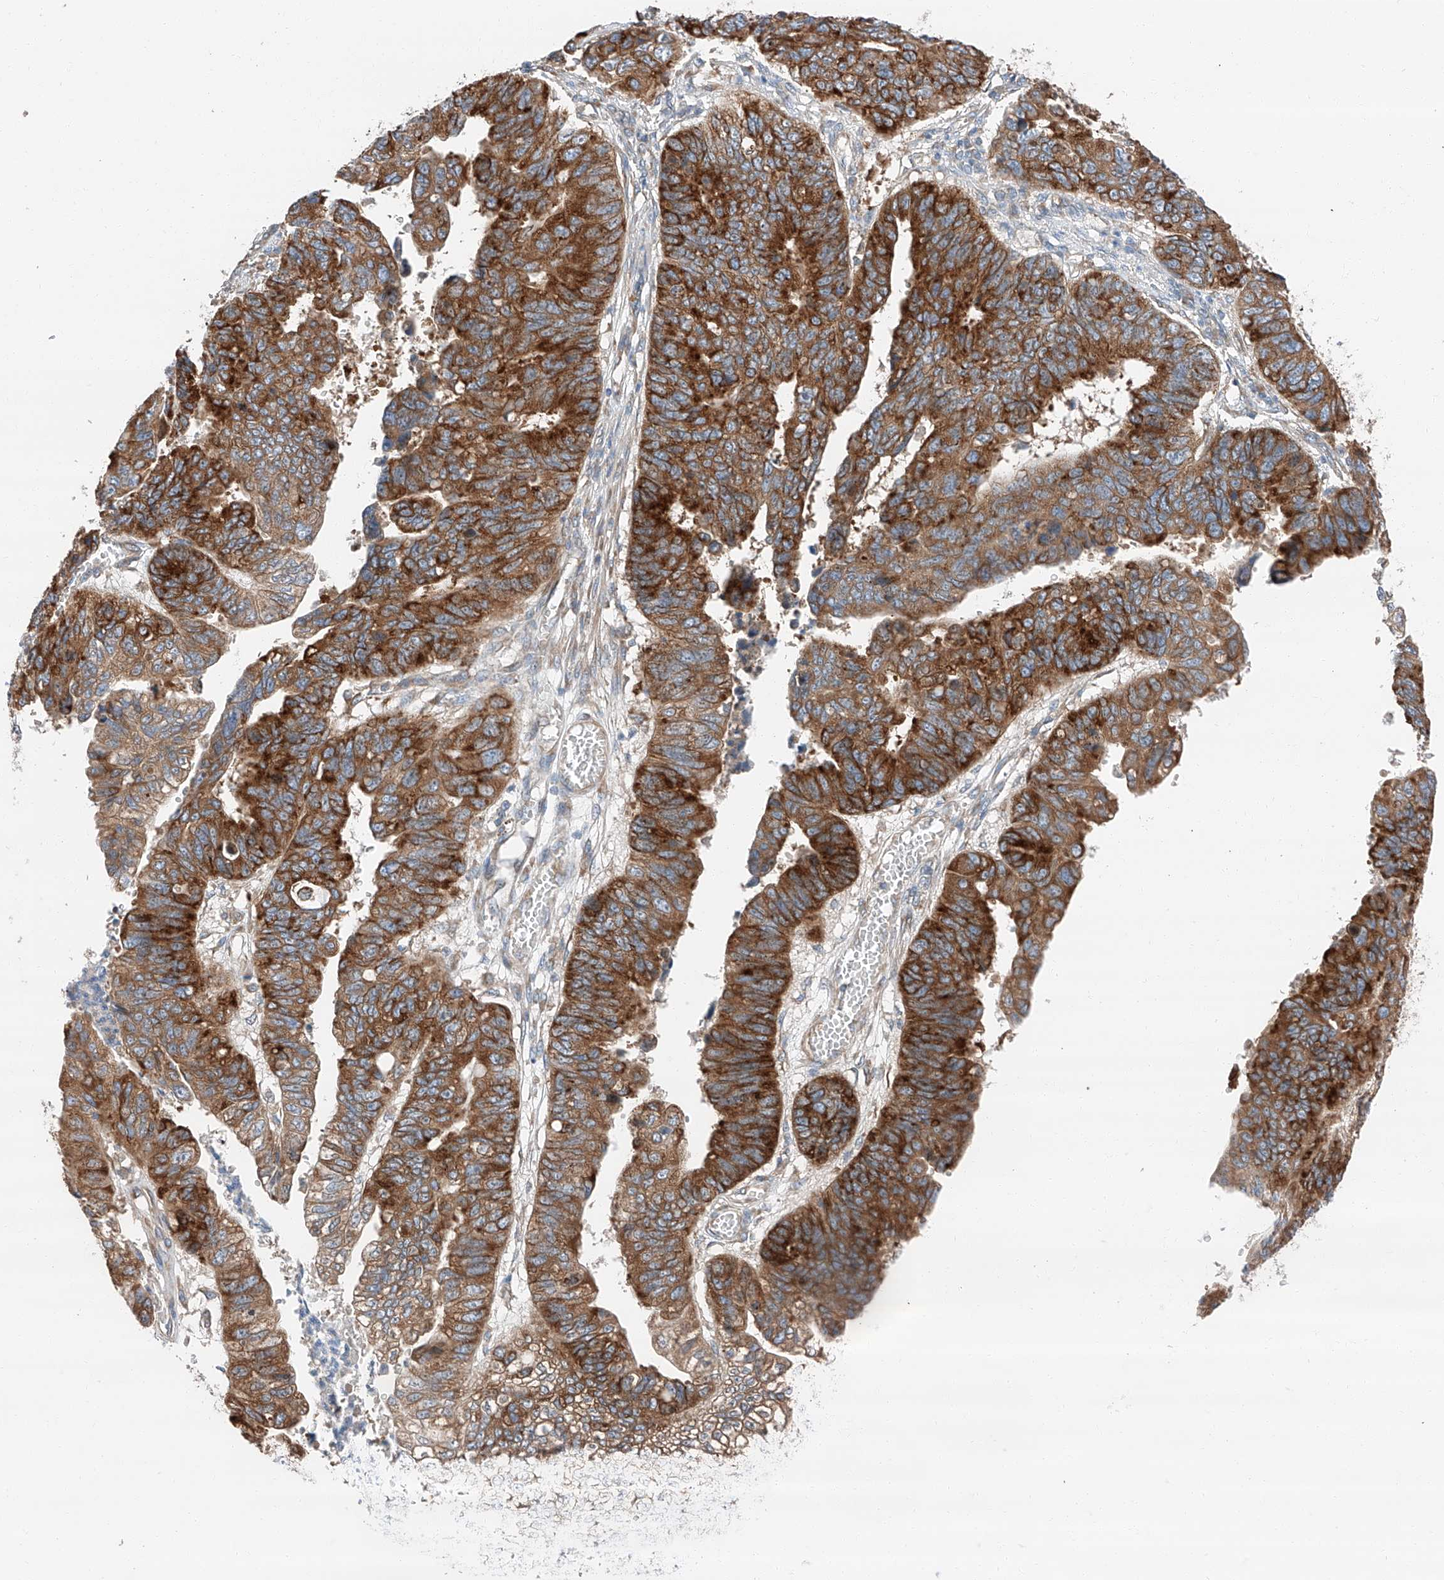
{"staining": {"intensity": "strong", "quantity": ">75%", "location": "cytoplasmic/membranous"}, "tissue": "stomach cancer", "cell_type": "Tumor cells", "image_type": "cancer", "snomed": [{"axis": "morphology", "description": "Adenocarcinoma, NOS"}, {"axis": "topography", "description": "Stomach"}], "caption": "Immunohistochemistry (DAB) staining of adenocarcinoma (stomach) shows strong cytoplasmic/membranous protein positivity in about >75% of tumor cells.", "gene": "ZC3H15", "patient": {"sex": "male", "age": 59}}